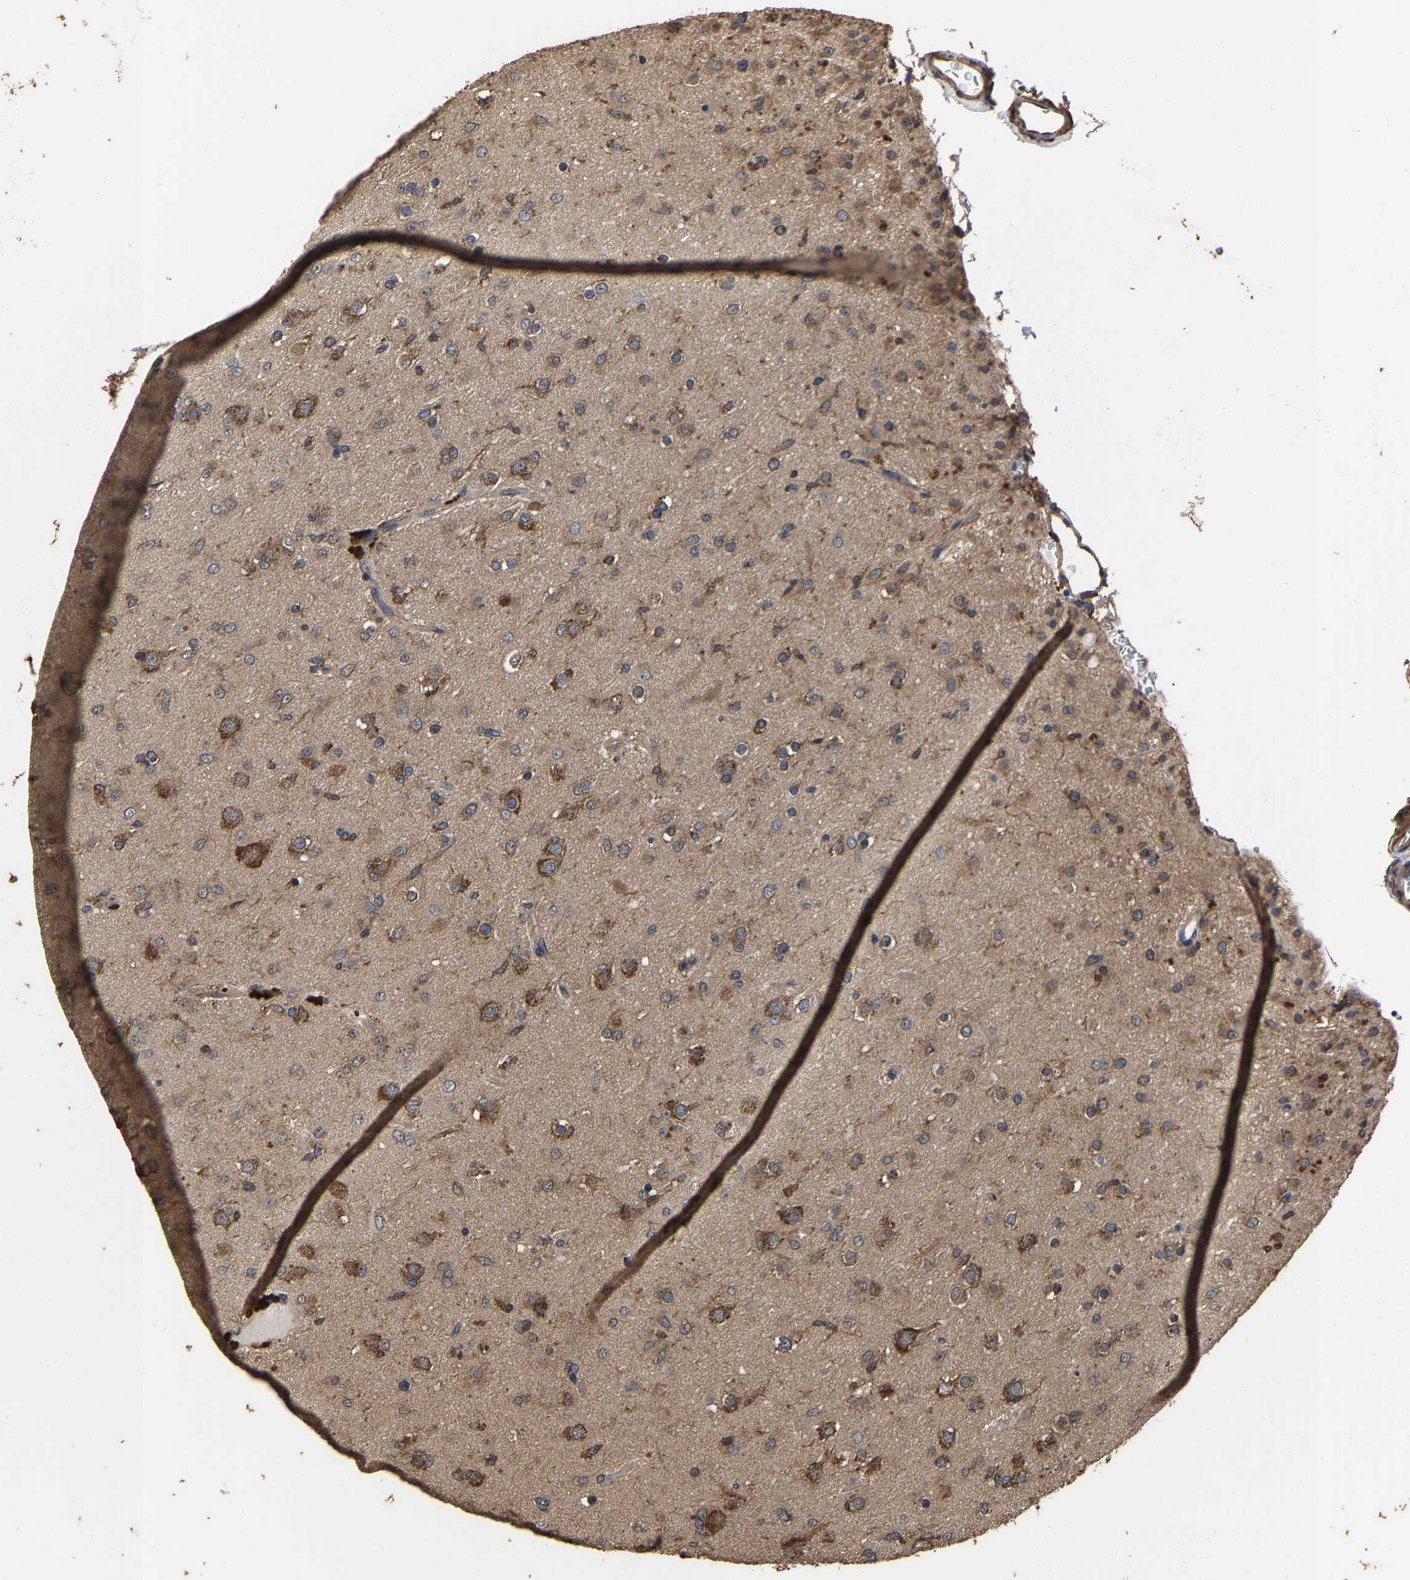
{"staining": {"intensity": "moderate", "quantity": ">75%", "location": "cytoplasmic/membranous"}, "tissue": "glioma", "cell_type": "Tumor cells", "image_type": "cancer", "snomed": [{"axis": "morphology", "description": "Glioma, malignant, Low grade"}, {"axis": "topography", "description": "Brain"}], "caption": "This is an image of immunohistochemistry (IHC) staining of glioma, which shows moderate positivity in the cytoplasmic/membranous of tumor cells.", "gene": "ITCH", "patient": {"sex": "male", "age": 65}}